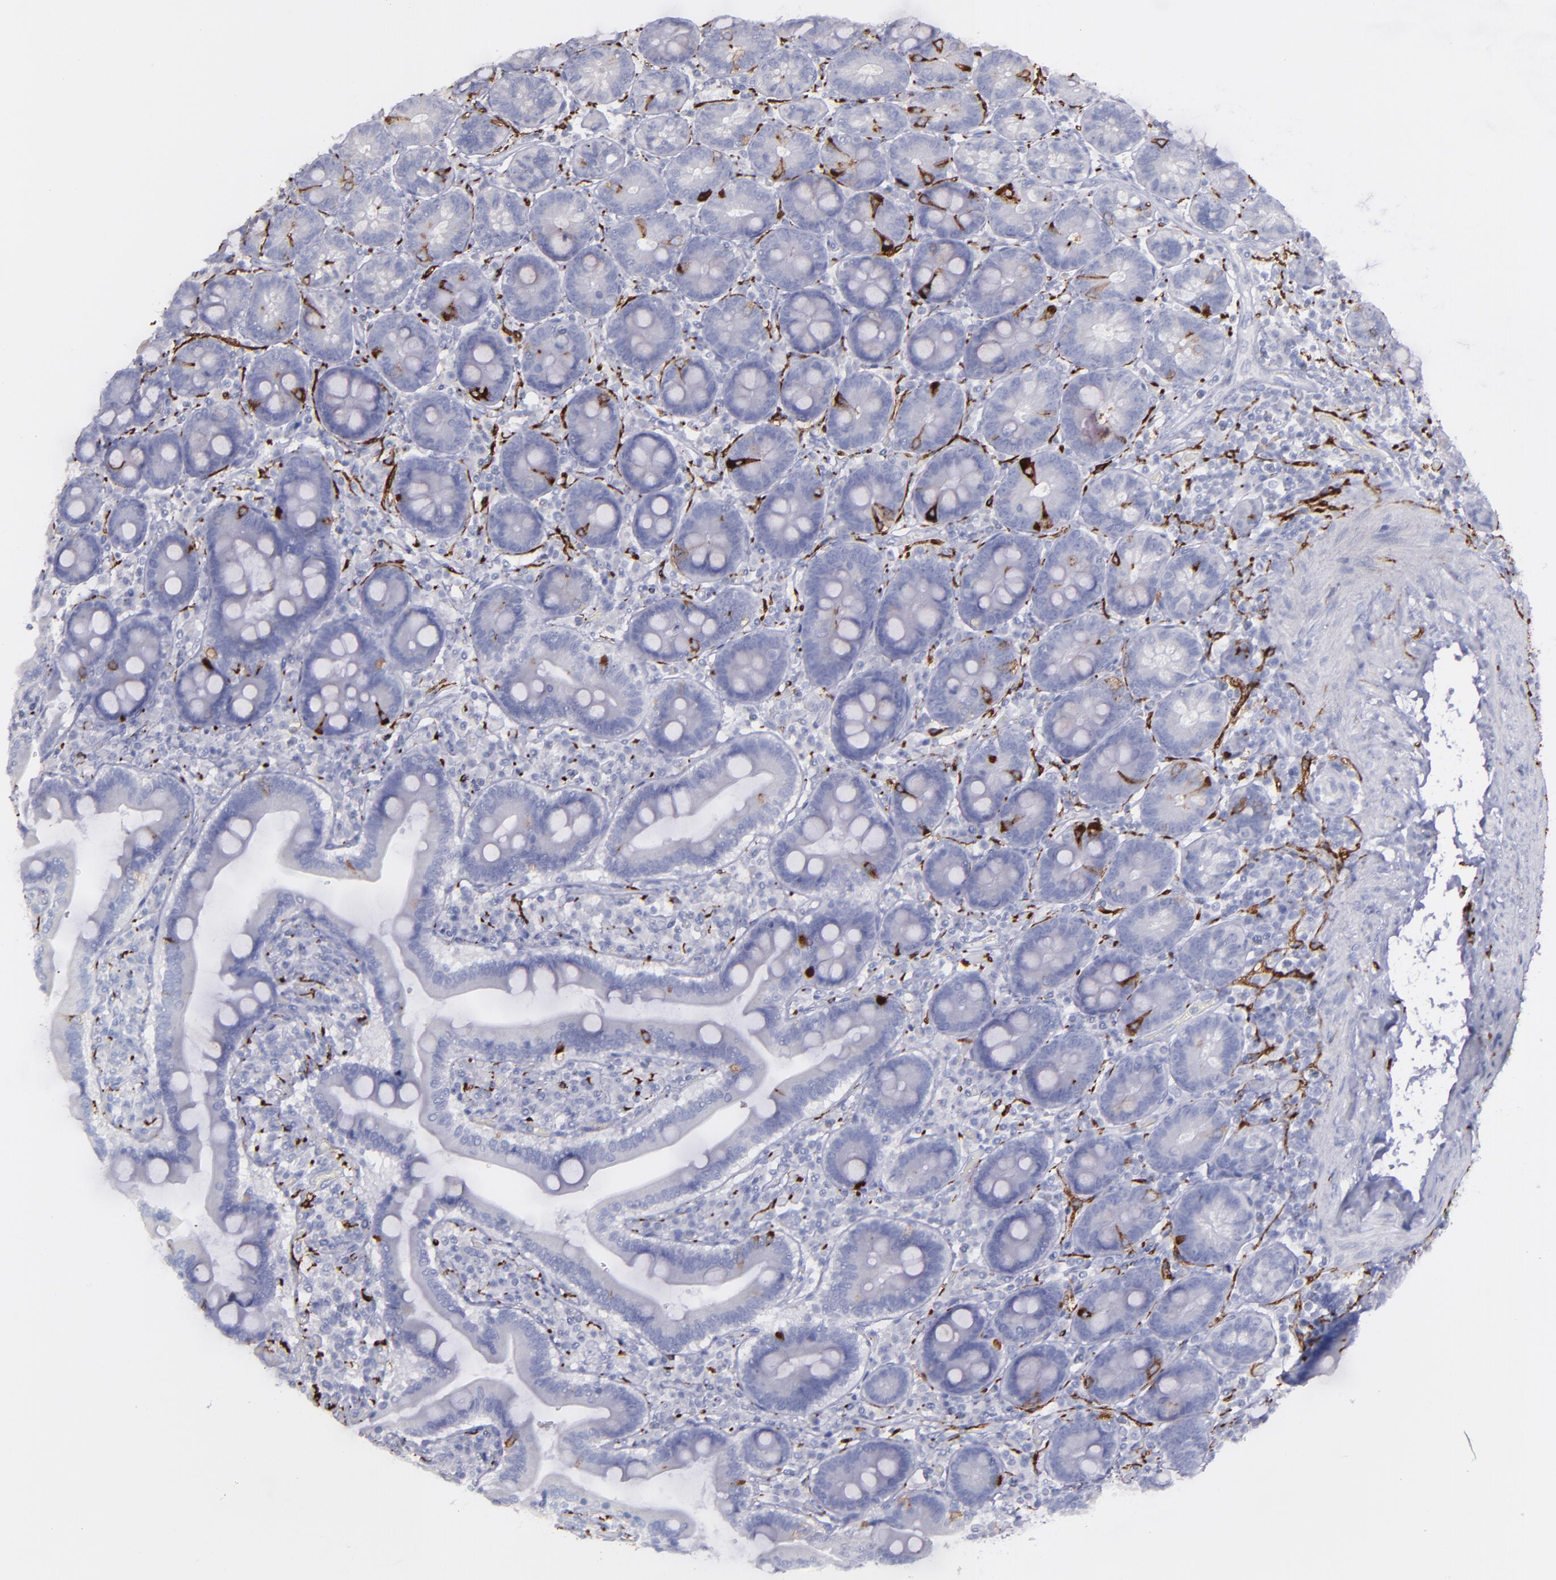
{"staining": {"intensity": "strong", "quantity": "<25%", "location": "cytoplasmic/membranous"}, "tissue": "duodenum", "cell_type": "Glandular cells", "image_type": "normal", "snomed": [{"axis": "morphology", "description": "Normal tissue, NOS"}, {"axis": "topography", "description": "Duodenum"}], "caption": "Immunohistochemistry of unremarkable duodenum reveals medium levels of strong cytoplasmic/membranous positivity in approximately <25% of glandular cells.", "gene": "SNAP25", "patient": {"sex": "male", "age": 66}}